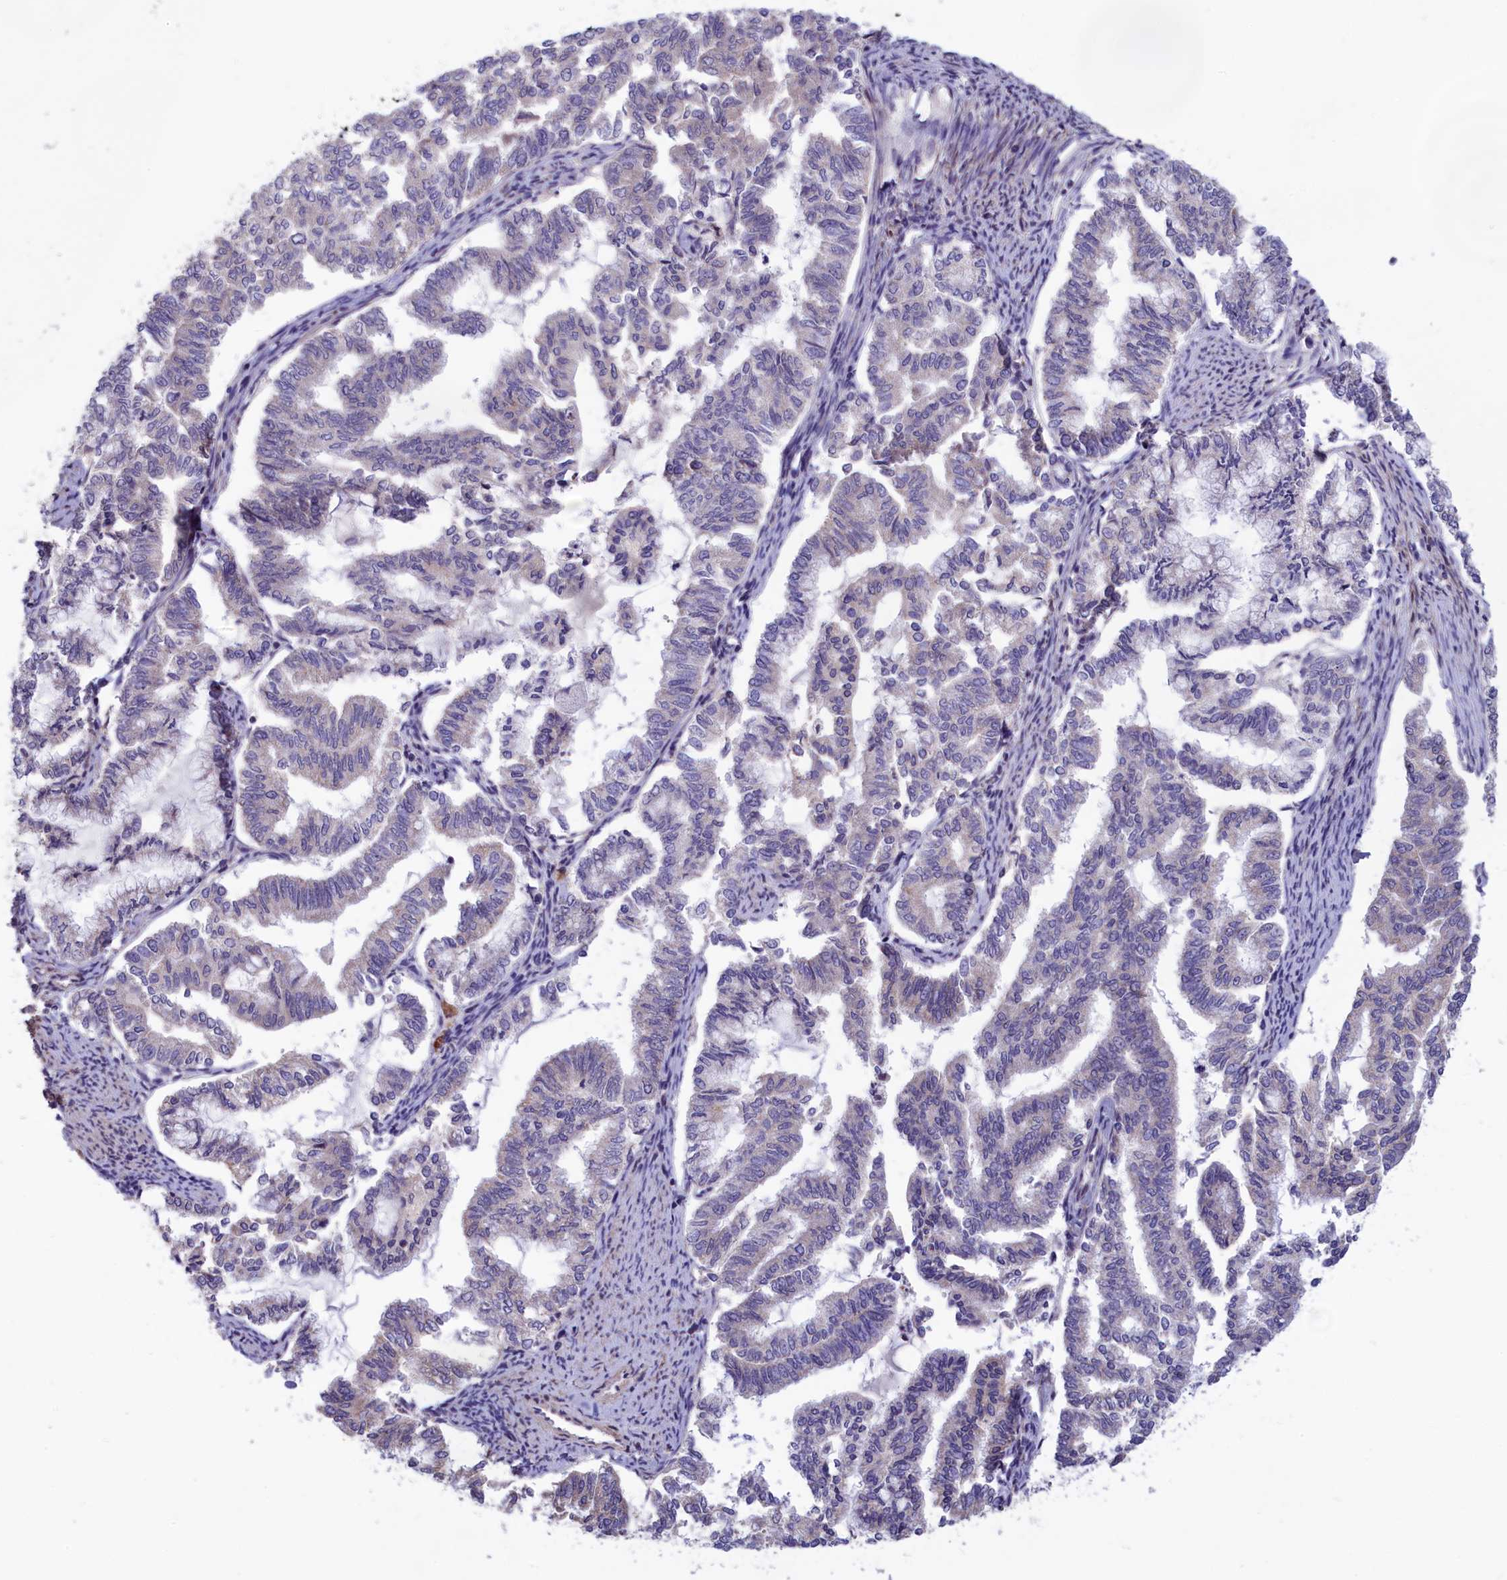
{"staining": {"intensity": "negative", "quantity": "none", "location": "none"}, "tissue": "endometrial cancer", "cell_type": "Tumor cells", "image_type": "cancer", "snomed": [{"axis": "morphology", "description": "Adenocarcinoma, NOS"}, {"axis": "topography", "description": "Endometrium"}], "caption": "Immunohistochemistry (IHC) micrograph of endometrial cancer (adenocarcinoma) stained for a protein (brown), which exhibits no expression in tumor cells.", "gene": "AMDHD2", "patient": {"sex": "female", "age": 79}}